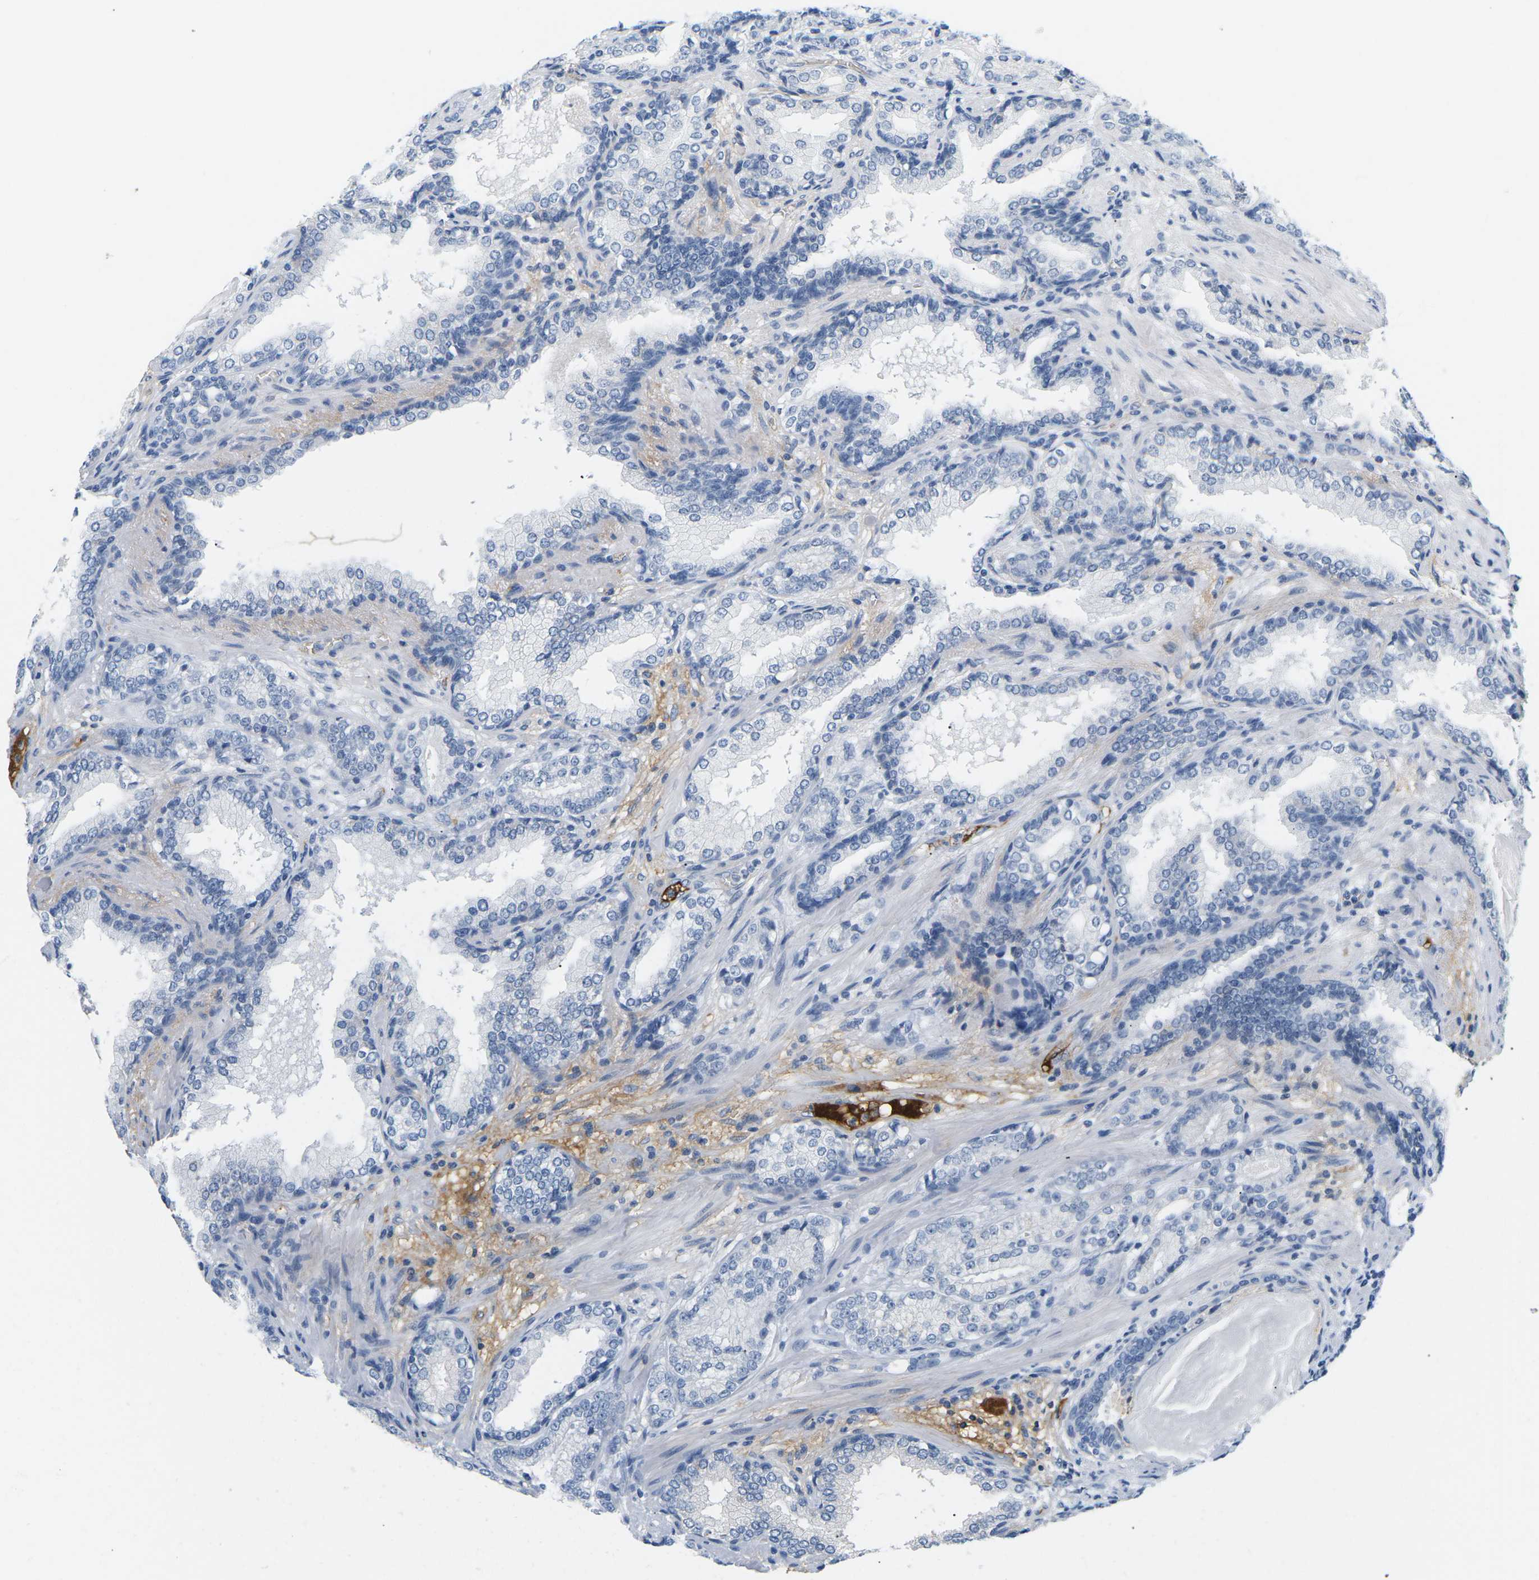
{"staining": {"intensity": "negative", "quantity": "none", "location": "none"}, "tissue": "prostate cancer", "cell_type": "Tumor cells", "image_type": "cancer", "snomed": [{"axis": "morphology", "description": "Adenocarcinoma, High grade"}, {"axis": "topography", "description": "Prostate"}], "caption": "Immunohistochemistry (IHC) histopathology image of neoplastic tissue: prostate adenocarcinoma (high-grade) stained with DAB reveals no significant protein expression in tumor cells.", "gene": "APOB", "patient": {"sex": "male", "age": 61}}